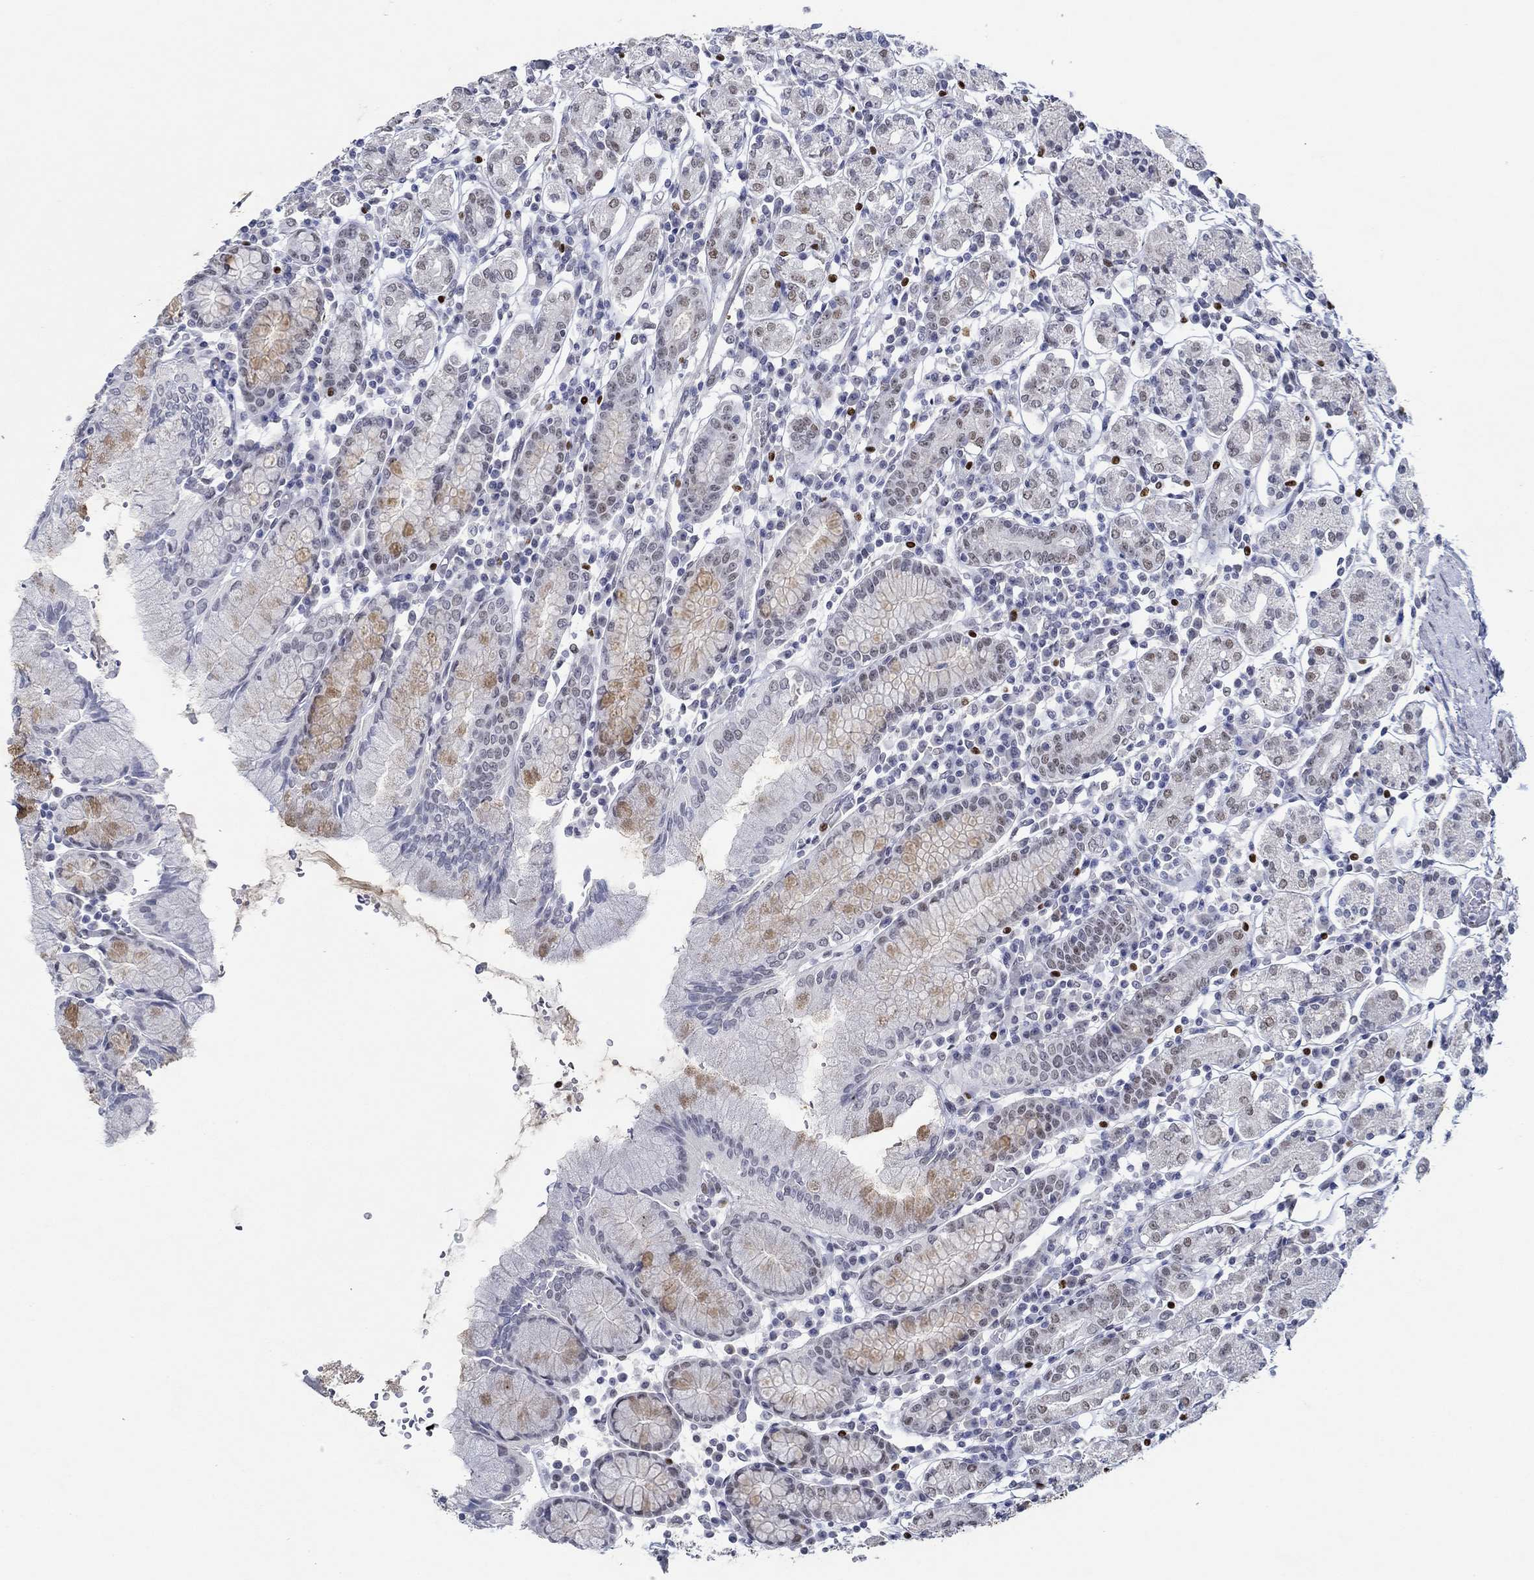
{"staining": {"intensity": "moderate", "quantity": "<25%", "location": "nuclear"}, "tissue": "stomach", "cell_type": "Glandular cells", "image_type": "normal", "snomed": [{"axis": "morphology", "description": "Normal tissue, NOS"}, {"axis": "topography", "description": "Stomach, upper"}, {"axis": "topography", "description": "Stomach"}], "caption": "Immunohistochemical staining of unremarkable human stomach displays low levels of moderate nuclear positivity in approximately <25% of glandular cells.", "gene": "GATA2", "patient": {"sex": "male", "age": 62}}